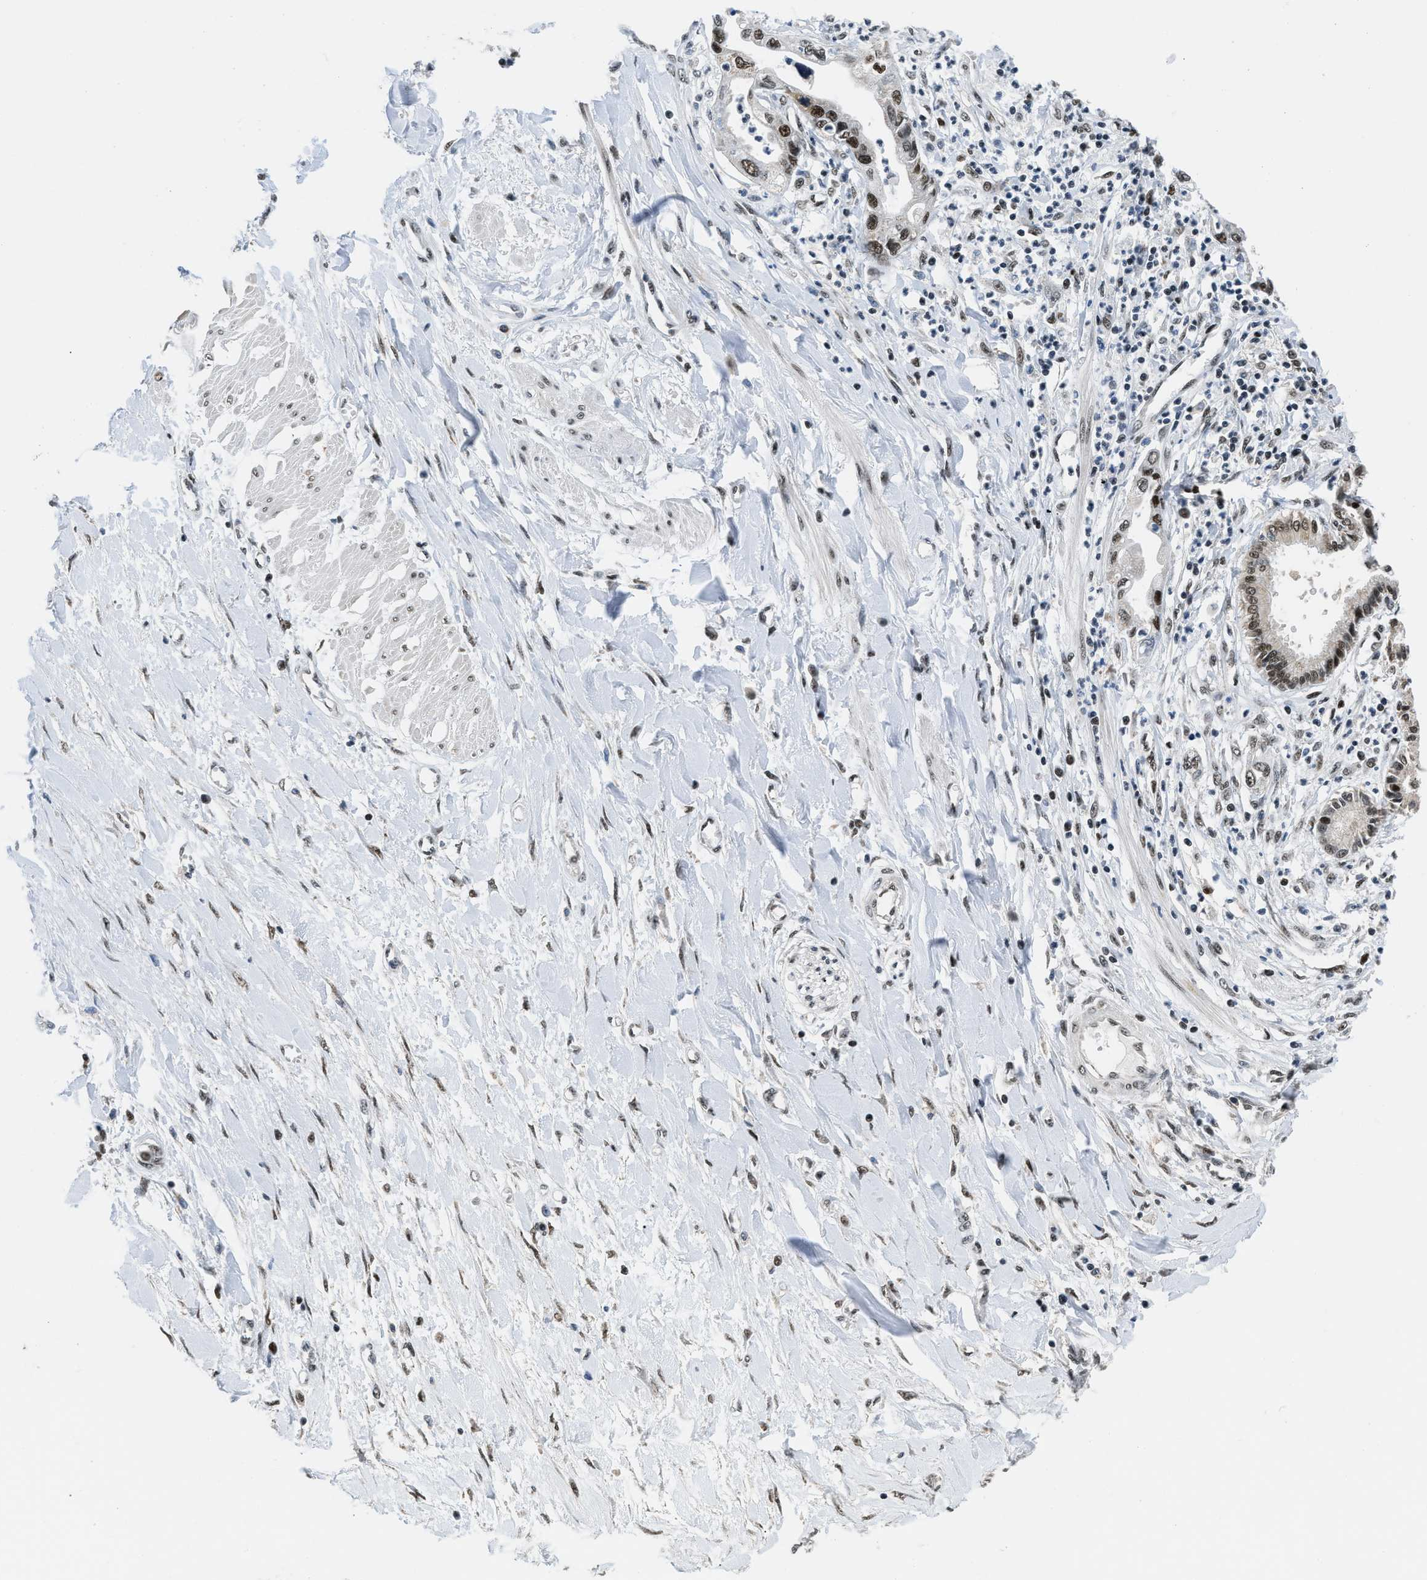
{"staining": {"intensity": "moderate", "quantity": "25%-75%", "location": "nuclear"}, "tissue": "pancreatic cancer", "cell_type": "Tumor cells", "image_type": "cancer", "snomed": [{"axis": "morphology", "description": "Adenocarcinoma, NOS"}, {"axis": "topography", "description": "Pancreas"}], "caption": "Immunohistochemical staining of pancreatic adenocarcinoma shows medium levels of moderate nuclear staining in approximately 25%-75% of tumor cells. The staining is performed using DAB brown chromogen to label protein expression. The nuclei are counter-stained blue using hematoxylin.", "gene": "KDM3B", "patient": {"sex": "male", "age": 56}}